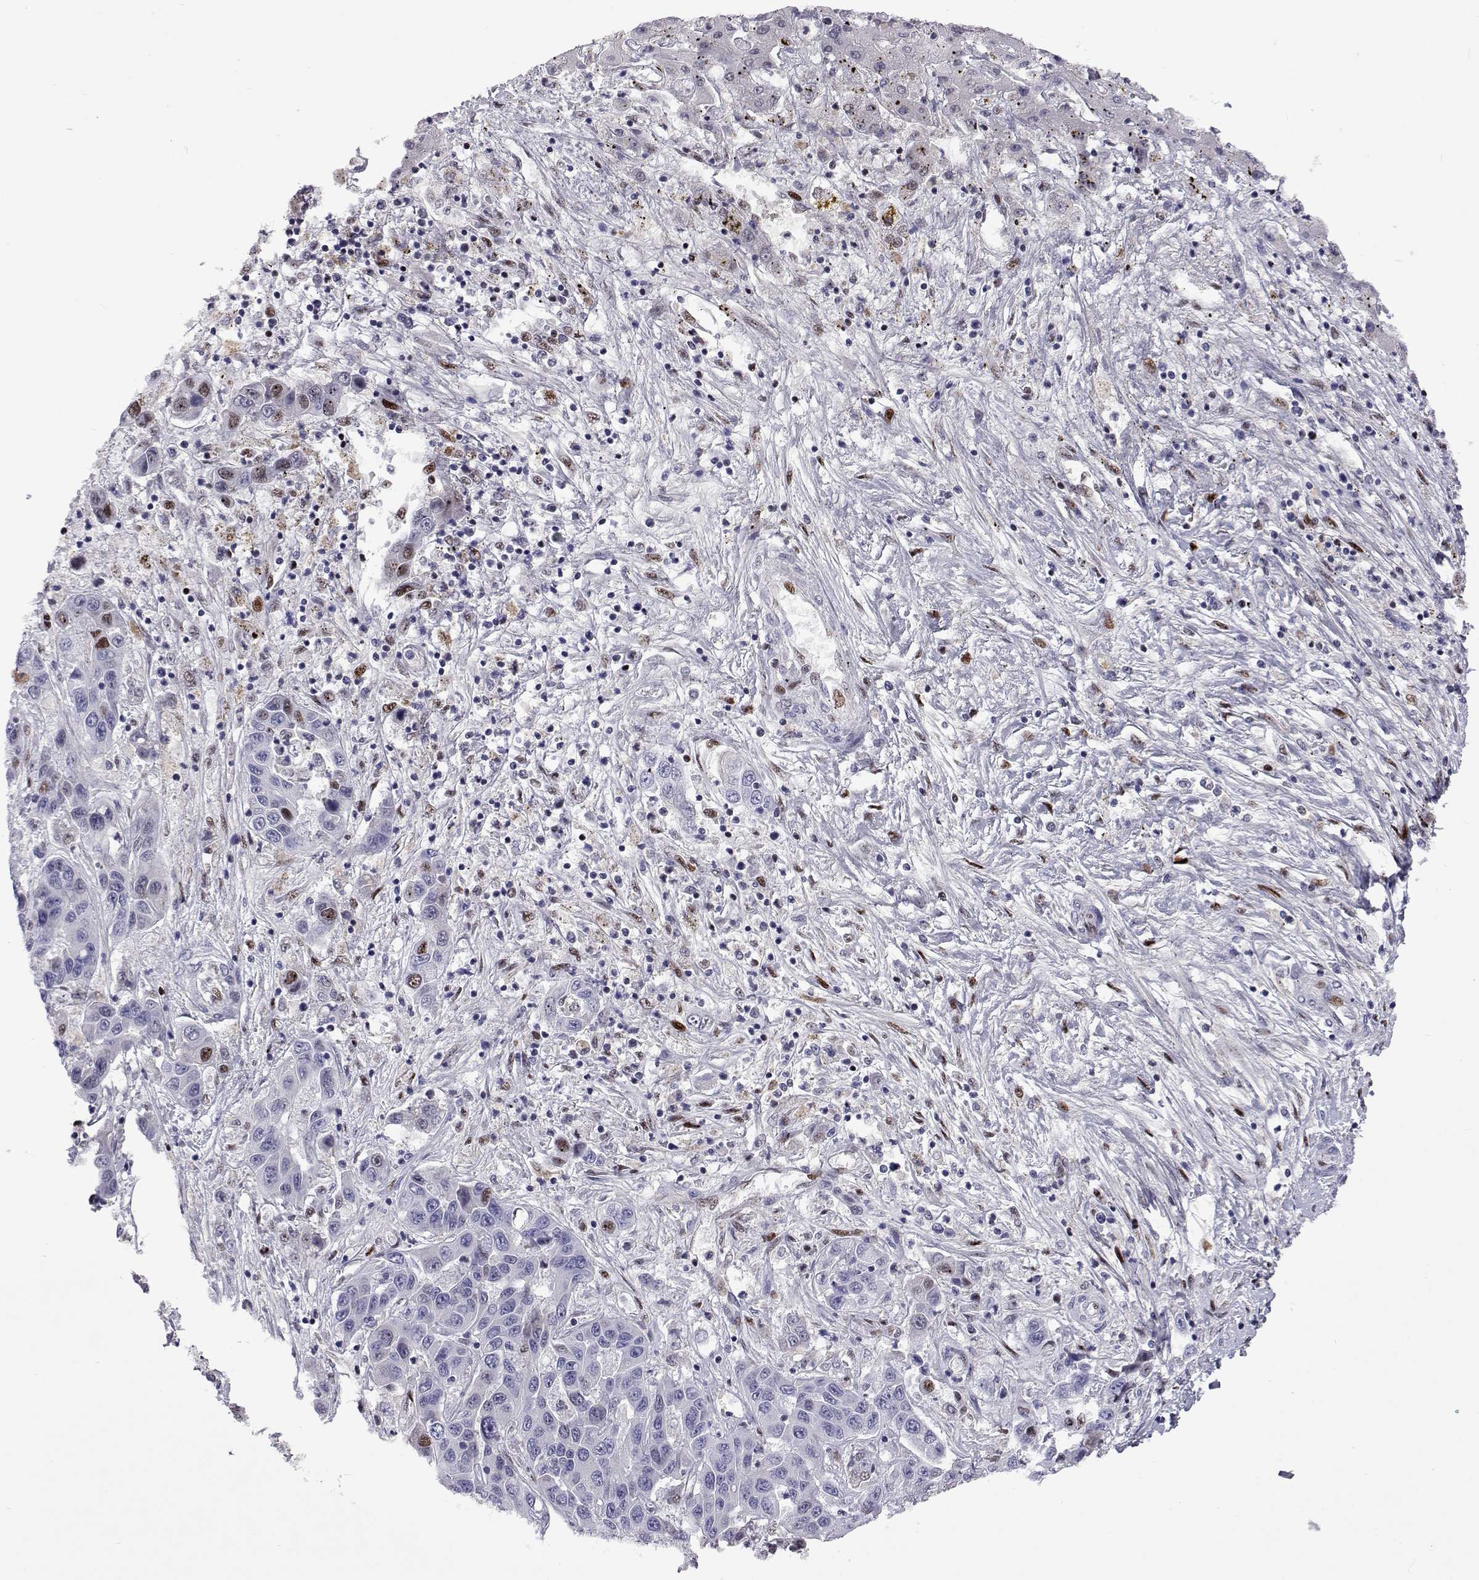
{"staining": {"intensity": "weak", "quantity": "<25%", "location": "nuclear"}, "tissue": "liver cancer", "cell_type": "Tumor cells", "image_type": "cancer", "snomed": [{"axis": "morphology", "description": "Cholangiocarcinoma"}, {"axis": "topography", "description": "Liver"}], "caption": "High power microscopy micrograph of an immunohistochemistry micrograph of cholangiocarcinoma (liver), revealing no significant staining in tumor cells. (Immunohistochemistry (ihc), brightfield microscopy, high magnification).", "gene": "TCF15", "patient": {"sex": "female", "age": 52}}